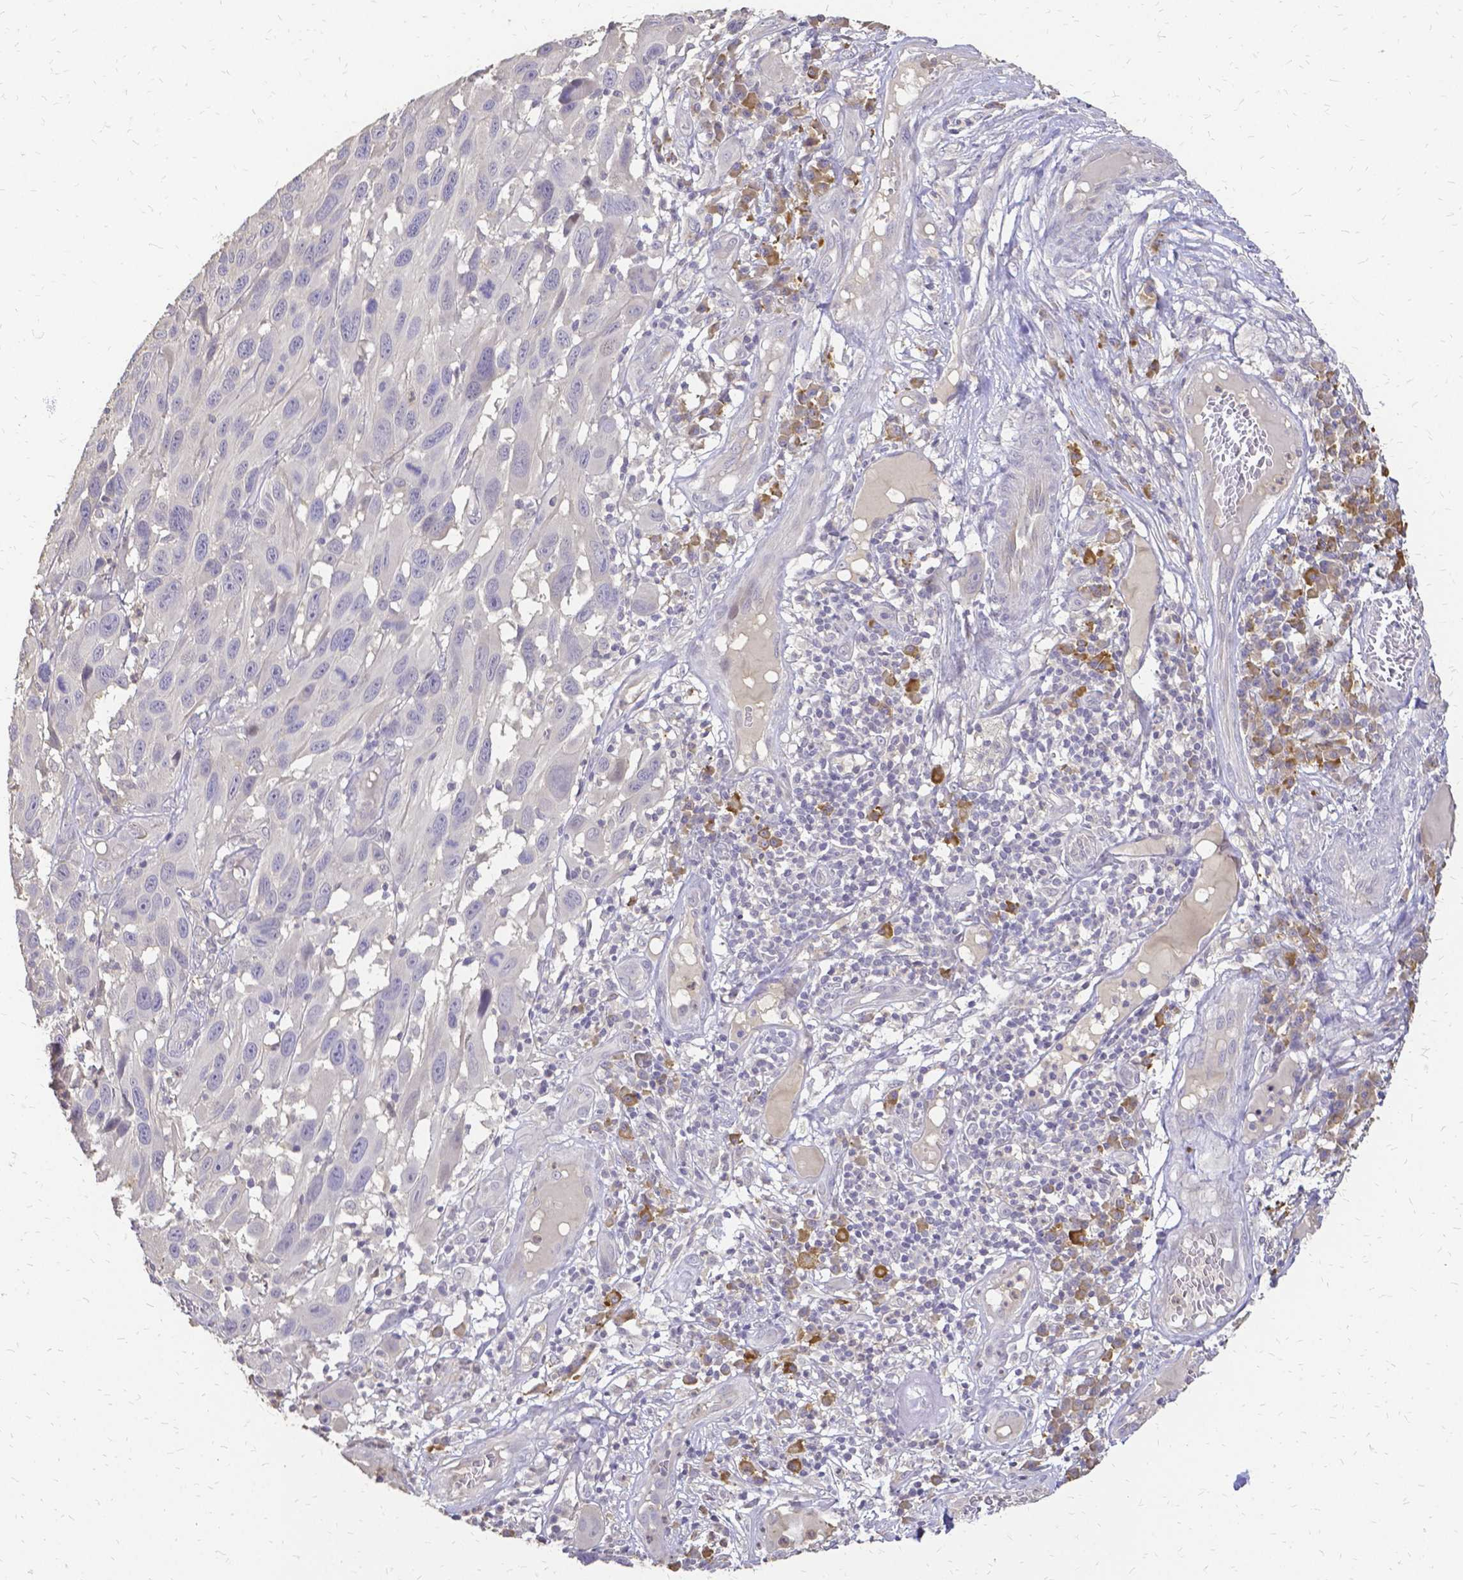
{"staining": {"intensity": "negative", "quantity": "none", "location": "none"}, "tissue": "melanoma", "cell_type": "Tumor cells", "image_type": "cancer", "snomed": [{"axis": "morphology", "description": "Malignant melanoma, NOS"}, {"axis": "topography", "description": "Skin"}], "caption": "An IHC histopathology image of malignant melanoma is shown. There is no staining in tumor cells of malignant melanoma.", "gene": "CIB1", "patient": {"sex": "male", "age": 53}}